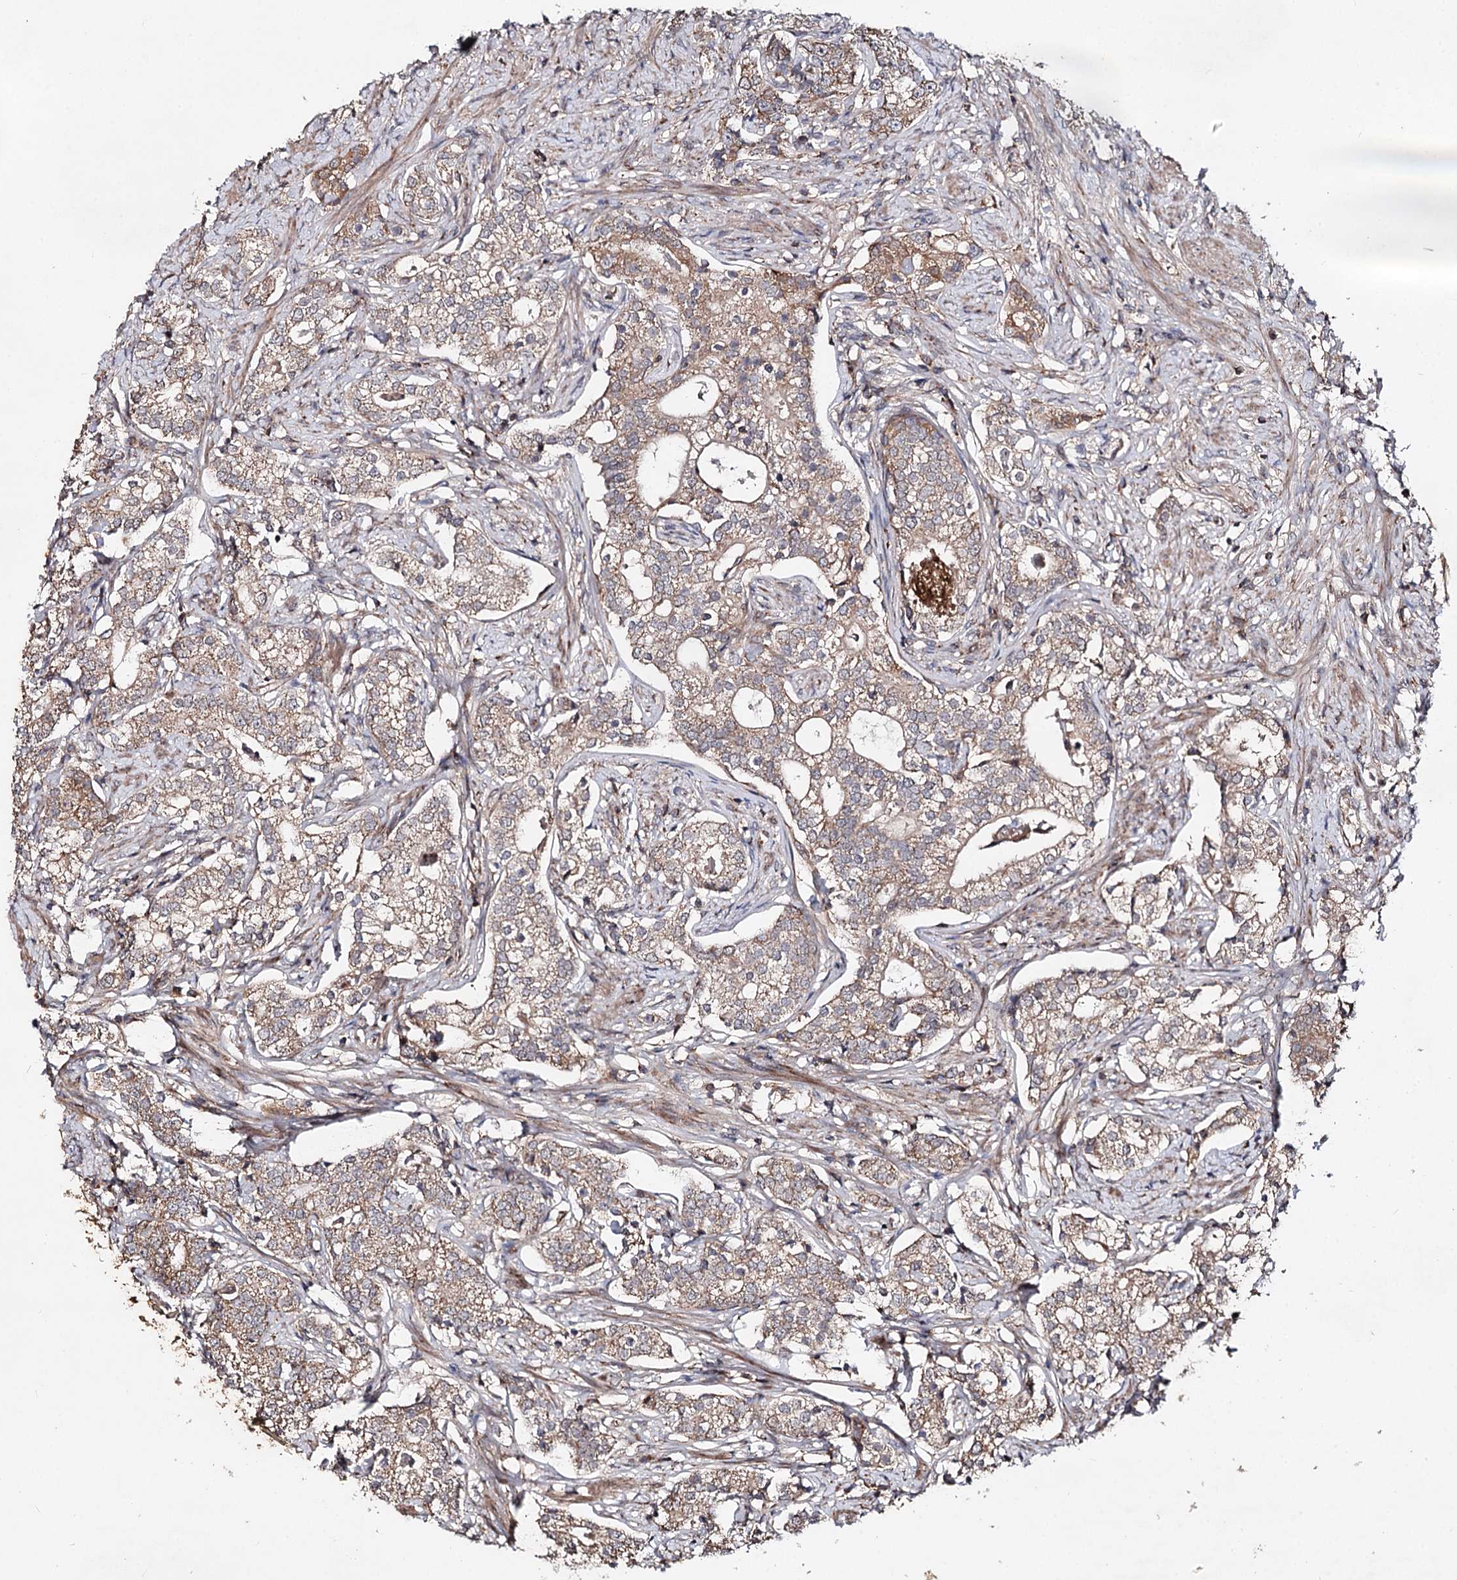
{"staining": {"intensity": "moderate", "quantity": ">75%", "location": "cytoplasmic/membranous"}, "tissue": "prostate cancer", "cell_type": "Tumor cells", "image_type": "cancer", "snomed": [{"axis": "morphology", "description": "Adenocarcinoma, High grade"}, {"axis": "topography", "description": "Prostate"}], "caption": "This image shows immunohistochemistry (IHC) staining of prostate high-grade adenocarcinoma, with medium moderate cytoplasmic/membranous positivity in about >75% of tumor cells.", "gene": "MINDY3", "patient": {"sex": "male", "age": 69}}